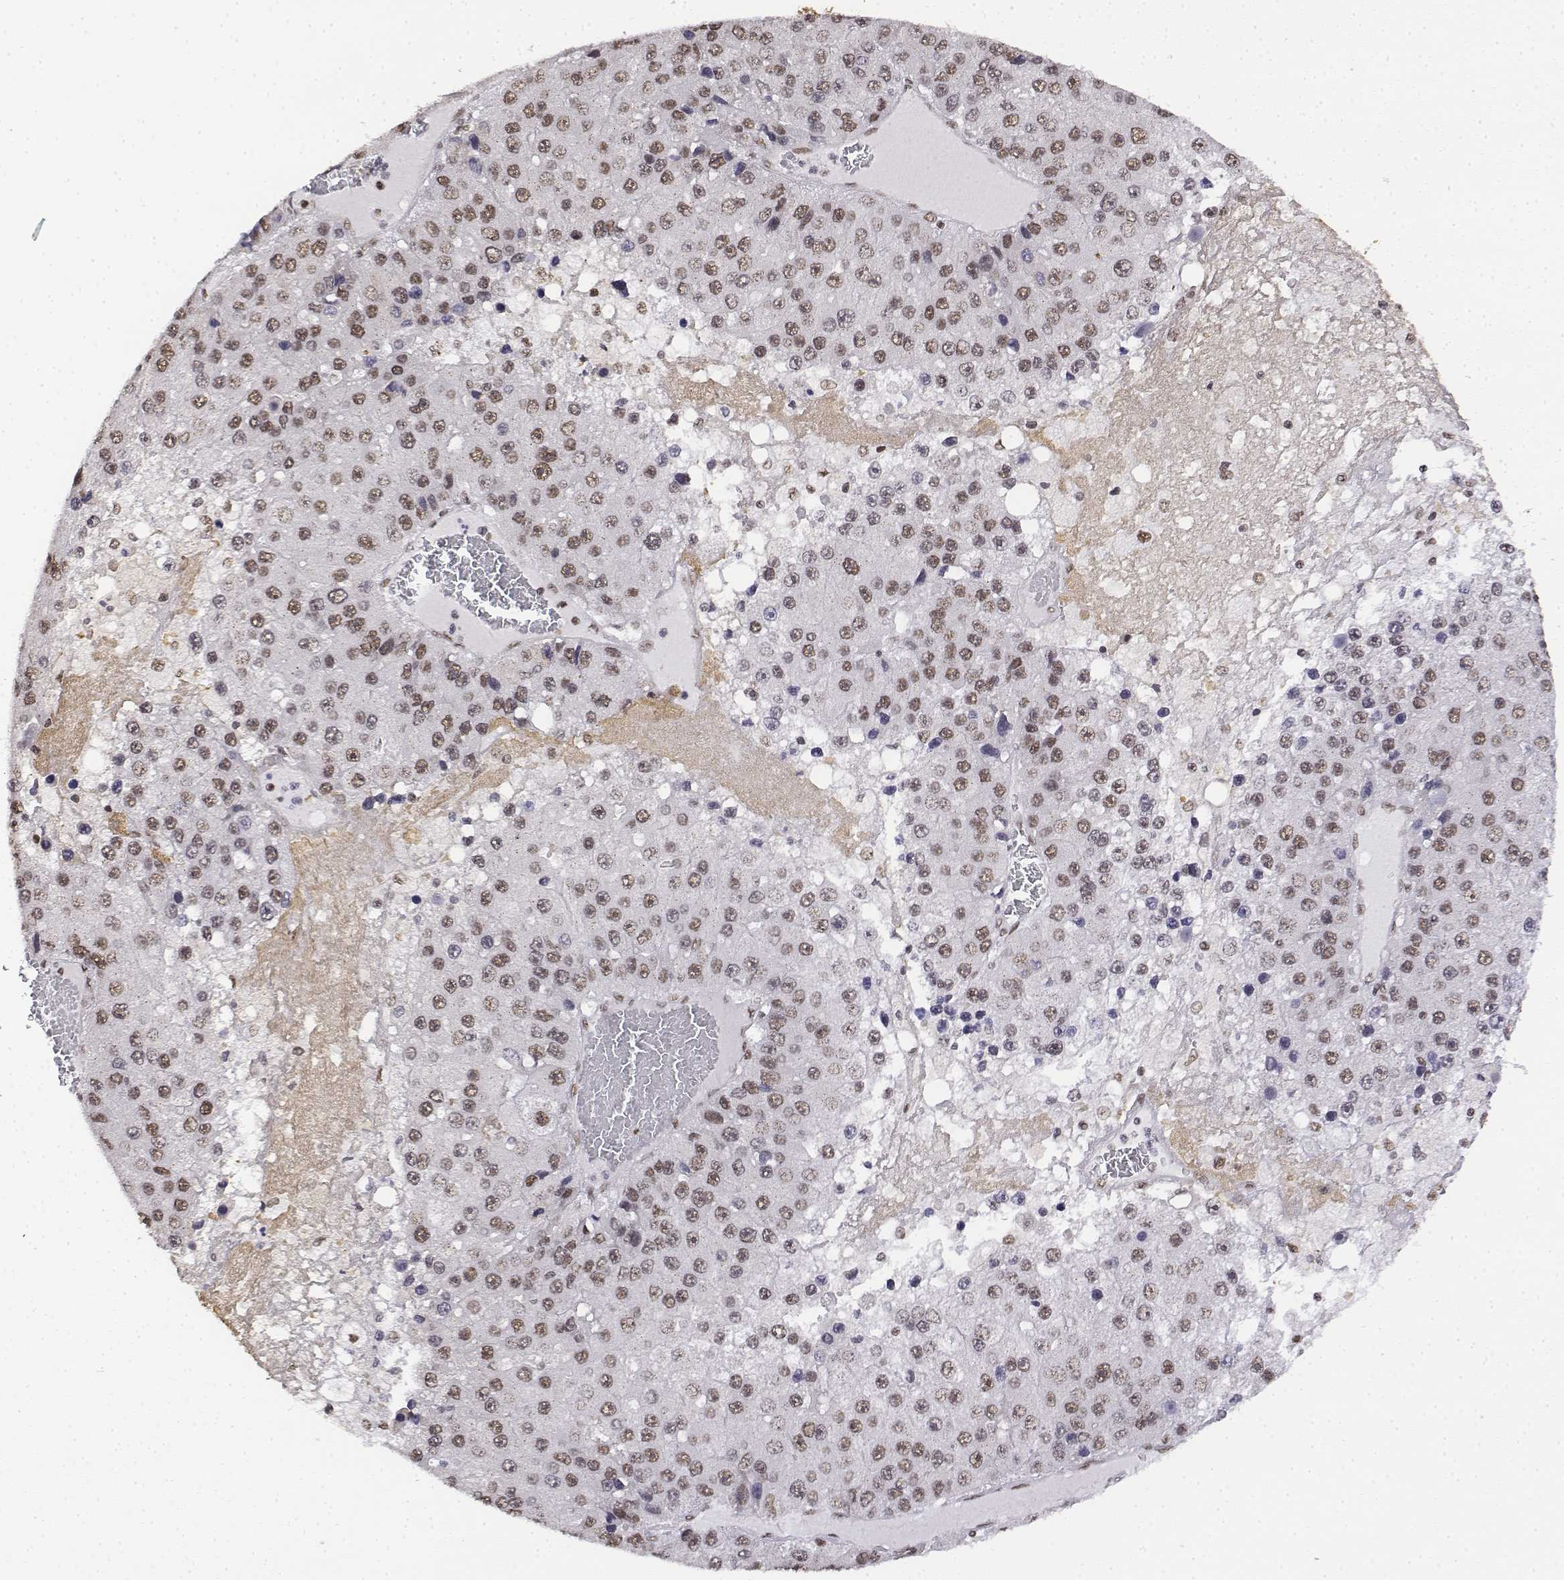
{"staining": {"intensity": "moderate", "quantity": ">75%", "location": "nuclear"}, "tissue": "liver cancer", "cell_type": "Tumor cells", "image_type": "cancer", "snomed": [{"axis": "morphology", "description": "Carcinoma, Hepatocellular, NOS"}, {"axis": "topography", "description": "Liver"}], "caption": "A micrograph of human liver cancer stained for a protein demonstrates moderate nuclear brown staining in tumor cells.", "gene": "SETD1A", "patient": {"sex": "female", "age": 73}}